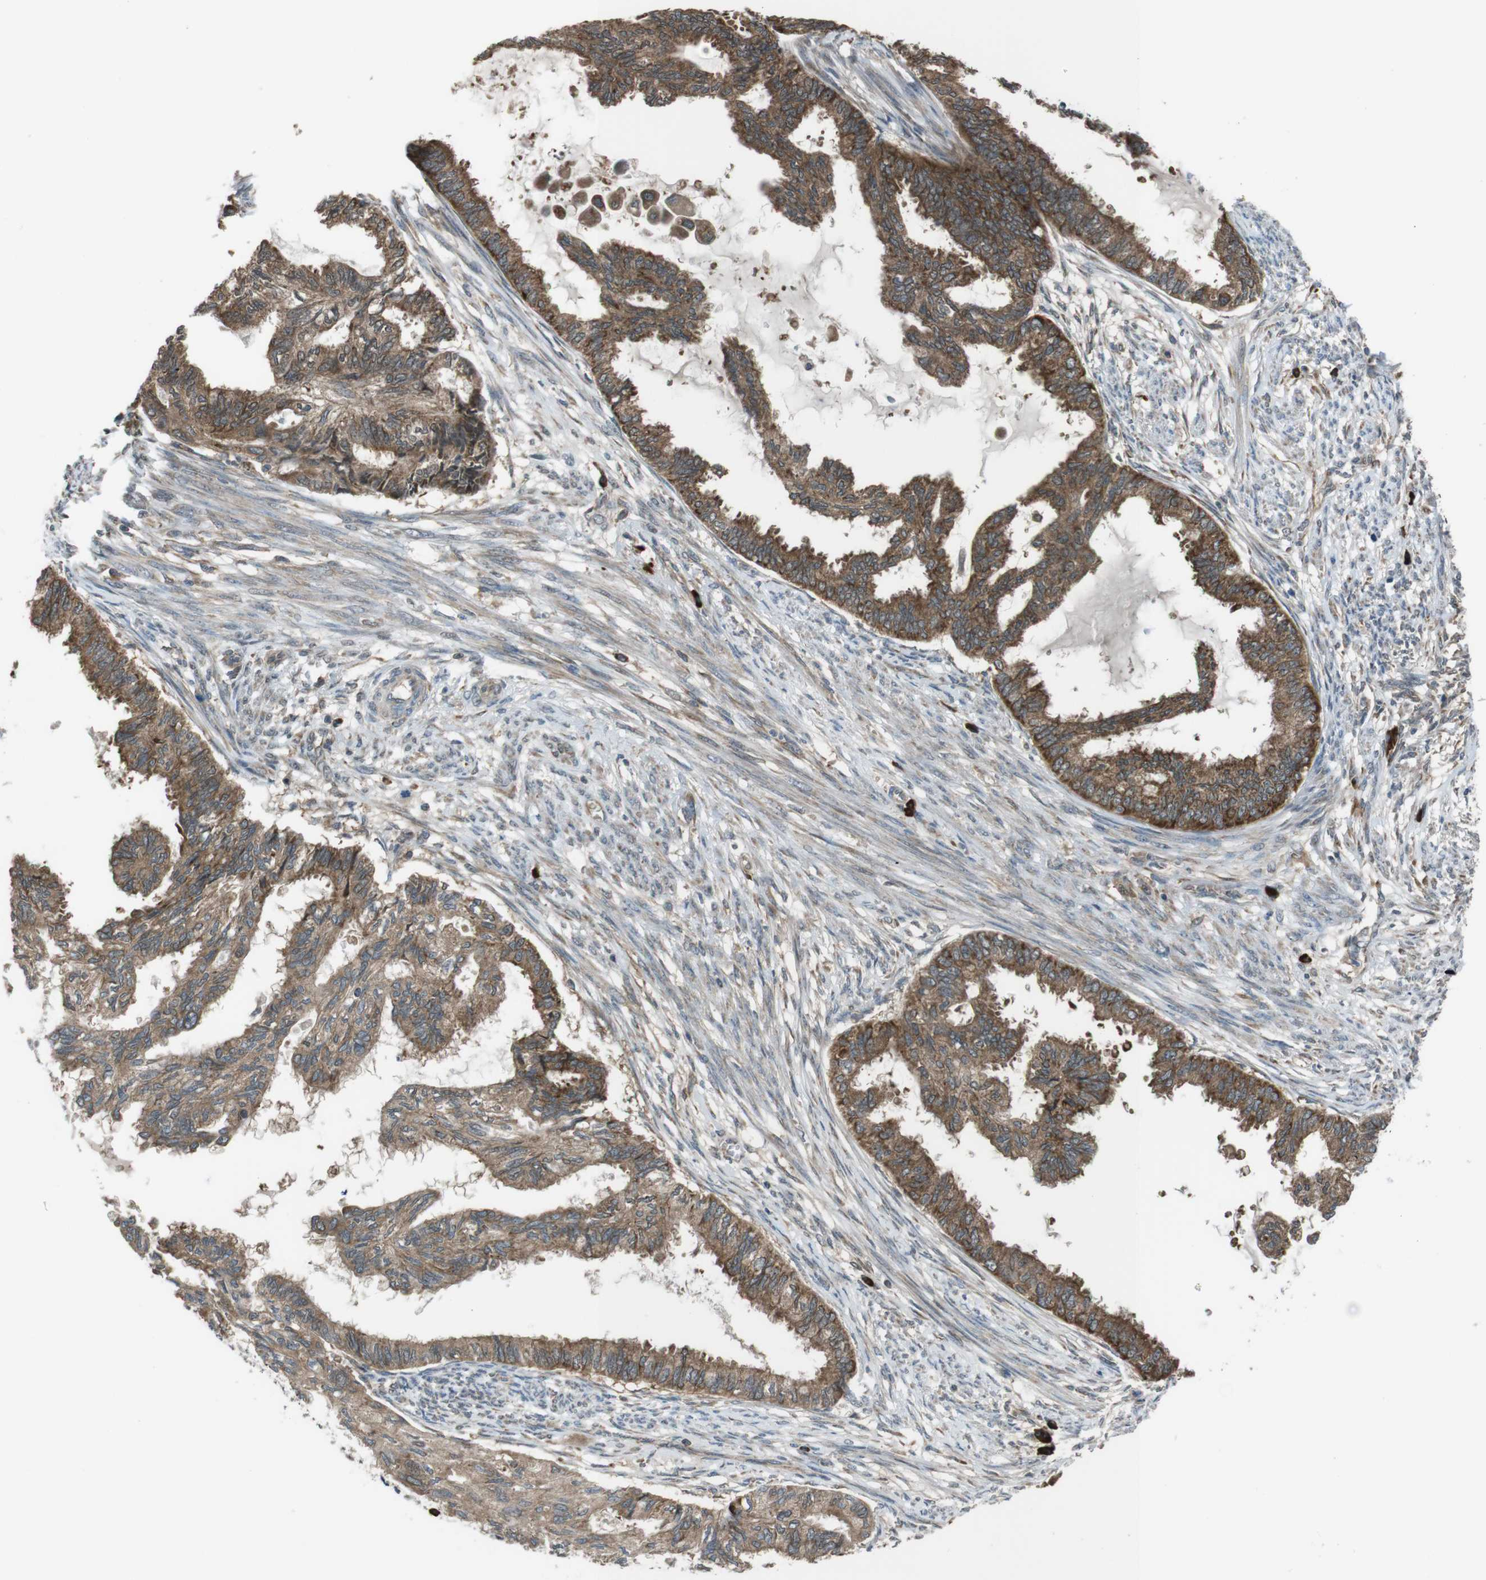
{"staining": {"intensity": "moderate", "quantity": ">75%", "location": "cytoplasmic/membranous"}, "tissue": "cervical cancer", "cell_type": "Tumor cells", "image_type": "cancer", "snomed": [{"axis": "morphology", "description": "Normal tissue, NOS"}, {"axis": "morphology", "description": "Adenocarcinoma, NOS"}, {"axis": "topography", "description": "Cervix"}, {"axis": "topography", "description": "Endometrium"}], "caption": "Protein staining of cervical cancer tissue shows moderate cytoplasmic/membranous positivity in about >75% of tumor cells.", "gene": "SSR3", "patient": {"sex": "female", "age": 86}}